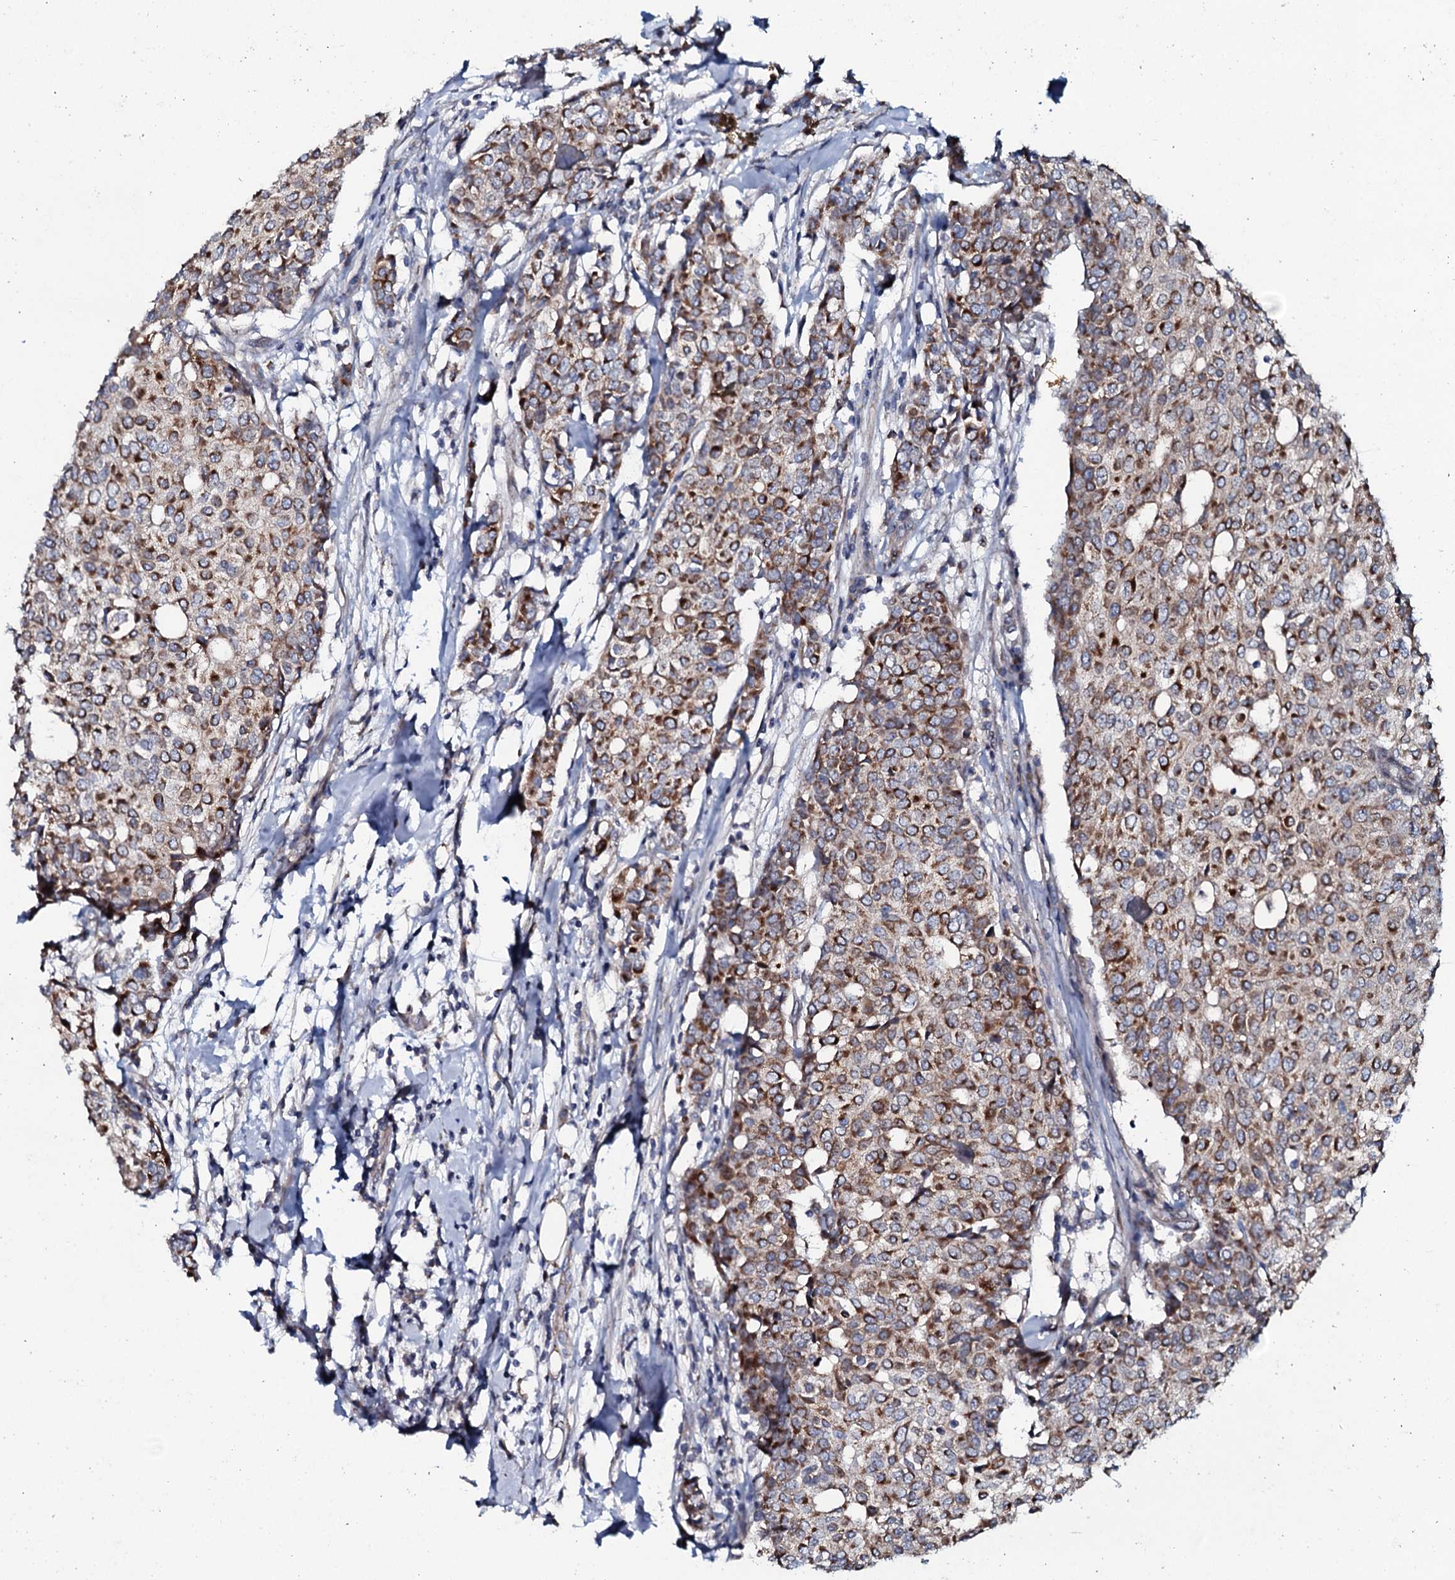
{"staining": {"intensity": "moderate", "quantity": ">75%", "location": "cytoplasmic/membranous"}, "tissue": "breast cancer", "cell_type": "Tumor cells", "image_type": "cancer", "snomed": [{"axis": "morphology", "description": "Lobular carcinoma"}, {"axis": "topography", "description": "Breast"}], "caption": "Brown immunohistochemical staining in breast cancer shows moderate cytoplasmic/membranous staining in about >75% of tumor cells.", "gene": "KCTD4", "patient": {"sex": "female", "age": 51}}